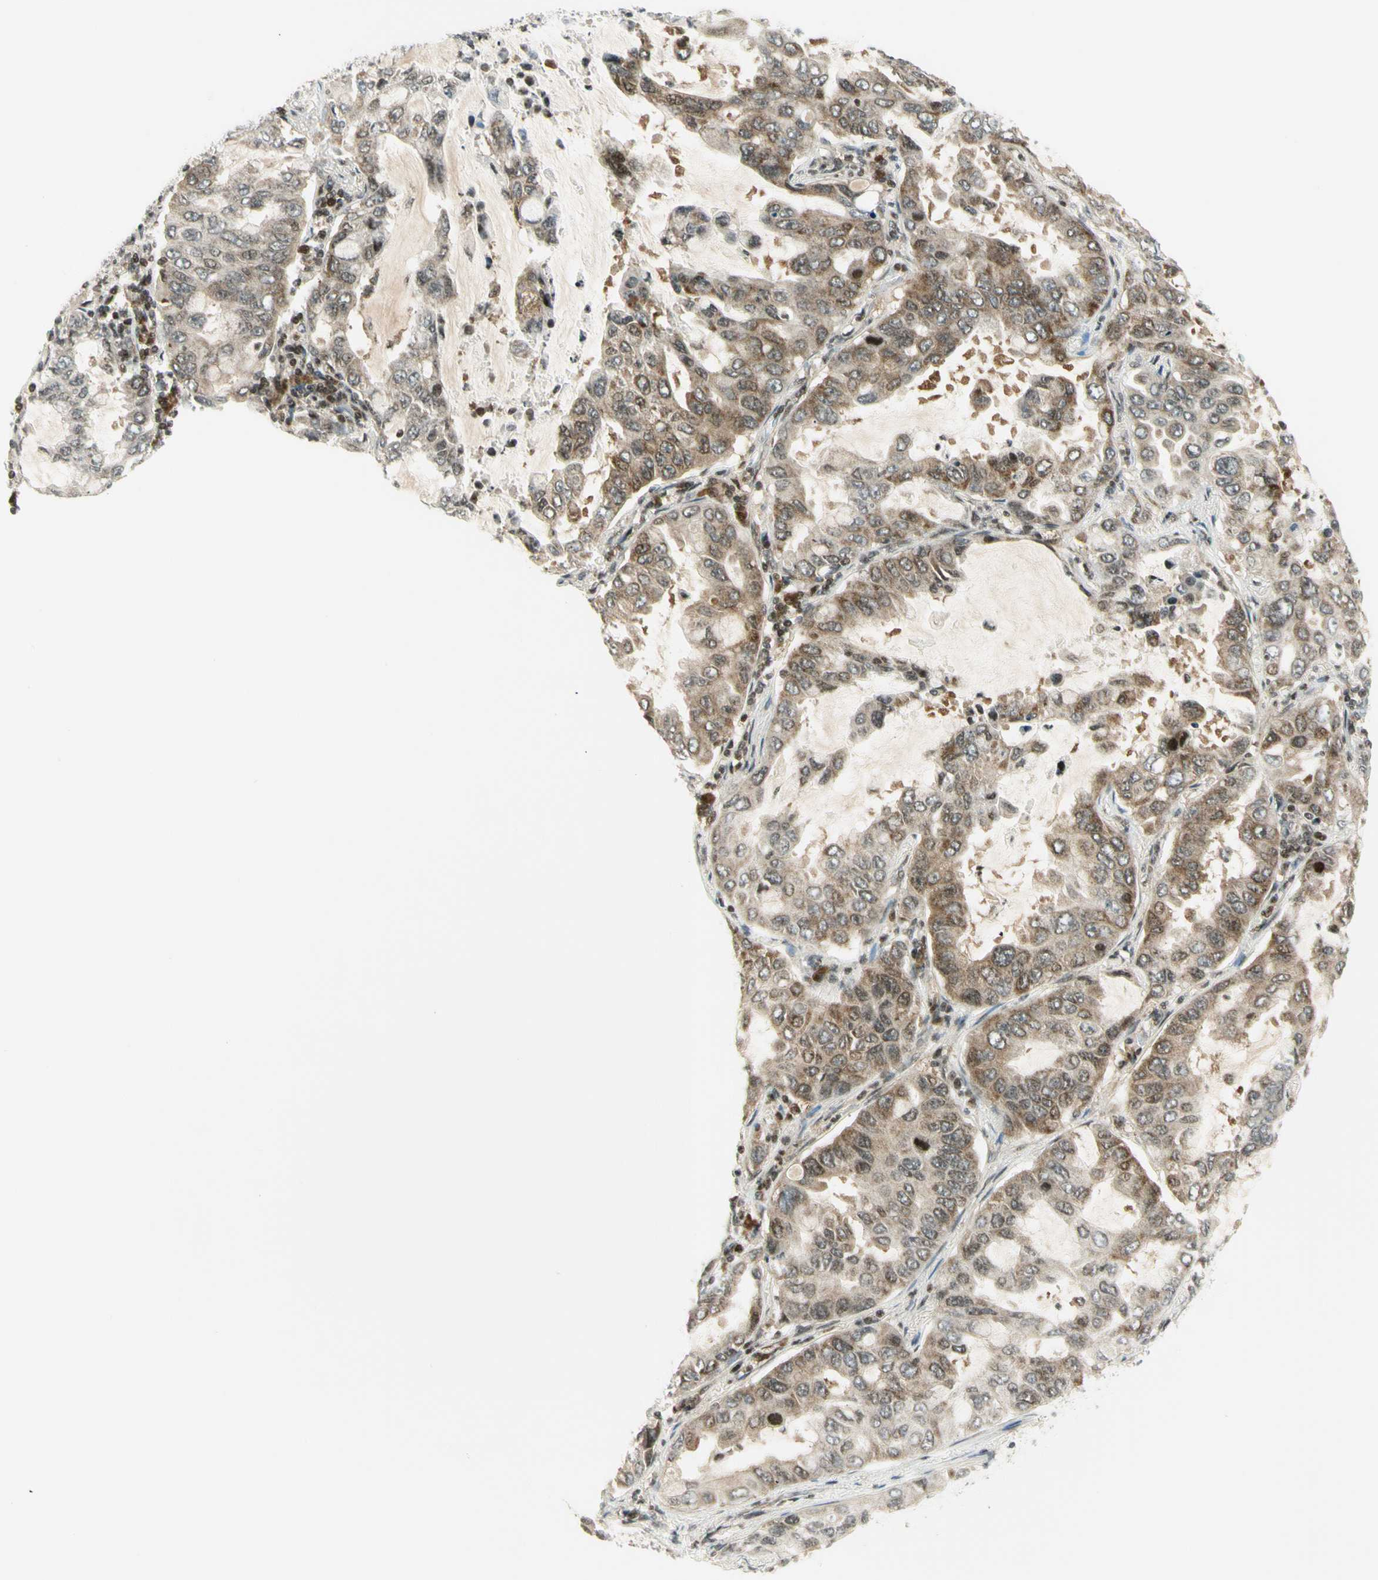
{"staining": {"intensity": "moderate", "quantity": "25%-75%", "location": "cytoplasmic/membranous,nuclear"}, "tissue": "lung cancer", "cell_type": "Tumor cells", "image_type": "cancer", "snomed": [{"axis": "morphology", "description": "Adenocarcinoma, NOS"}, {"axis": "topography", "description": "Lung"}], "caption": "DAB immunohistochemical staining of human lung cancer shows moderate cytoplasmic/membranous and nuclear protein staining in approximately 25%-75% of tumor cells.", "gene": "TPT1", "patient": {"sex": "male", "age": 64}}